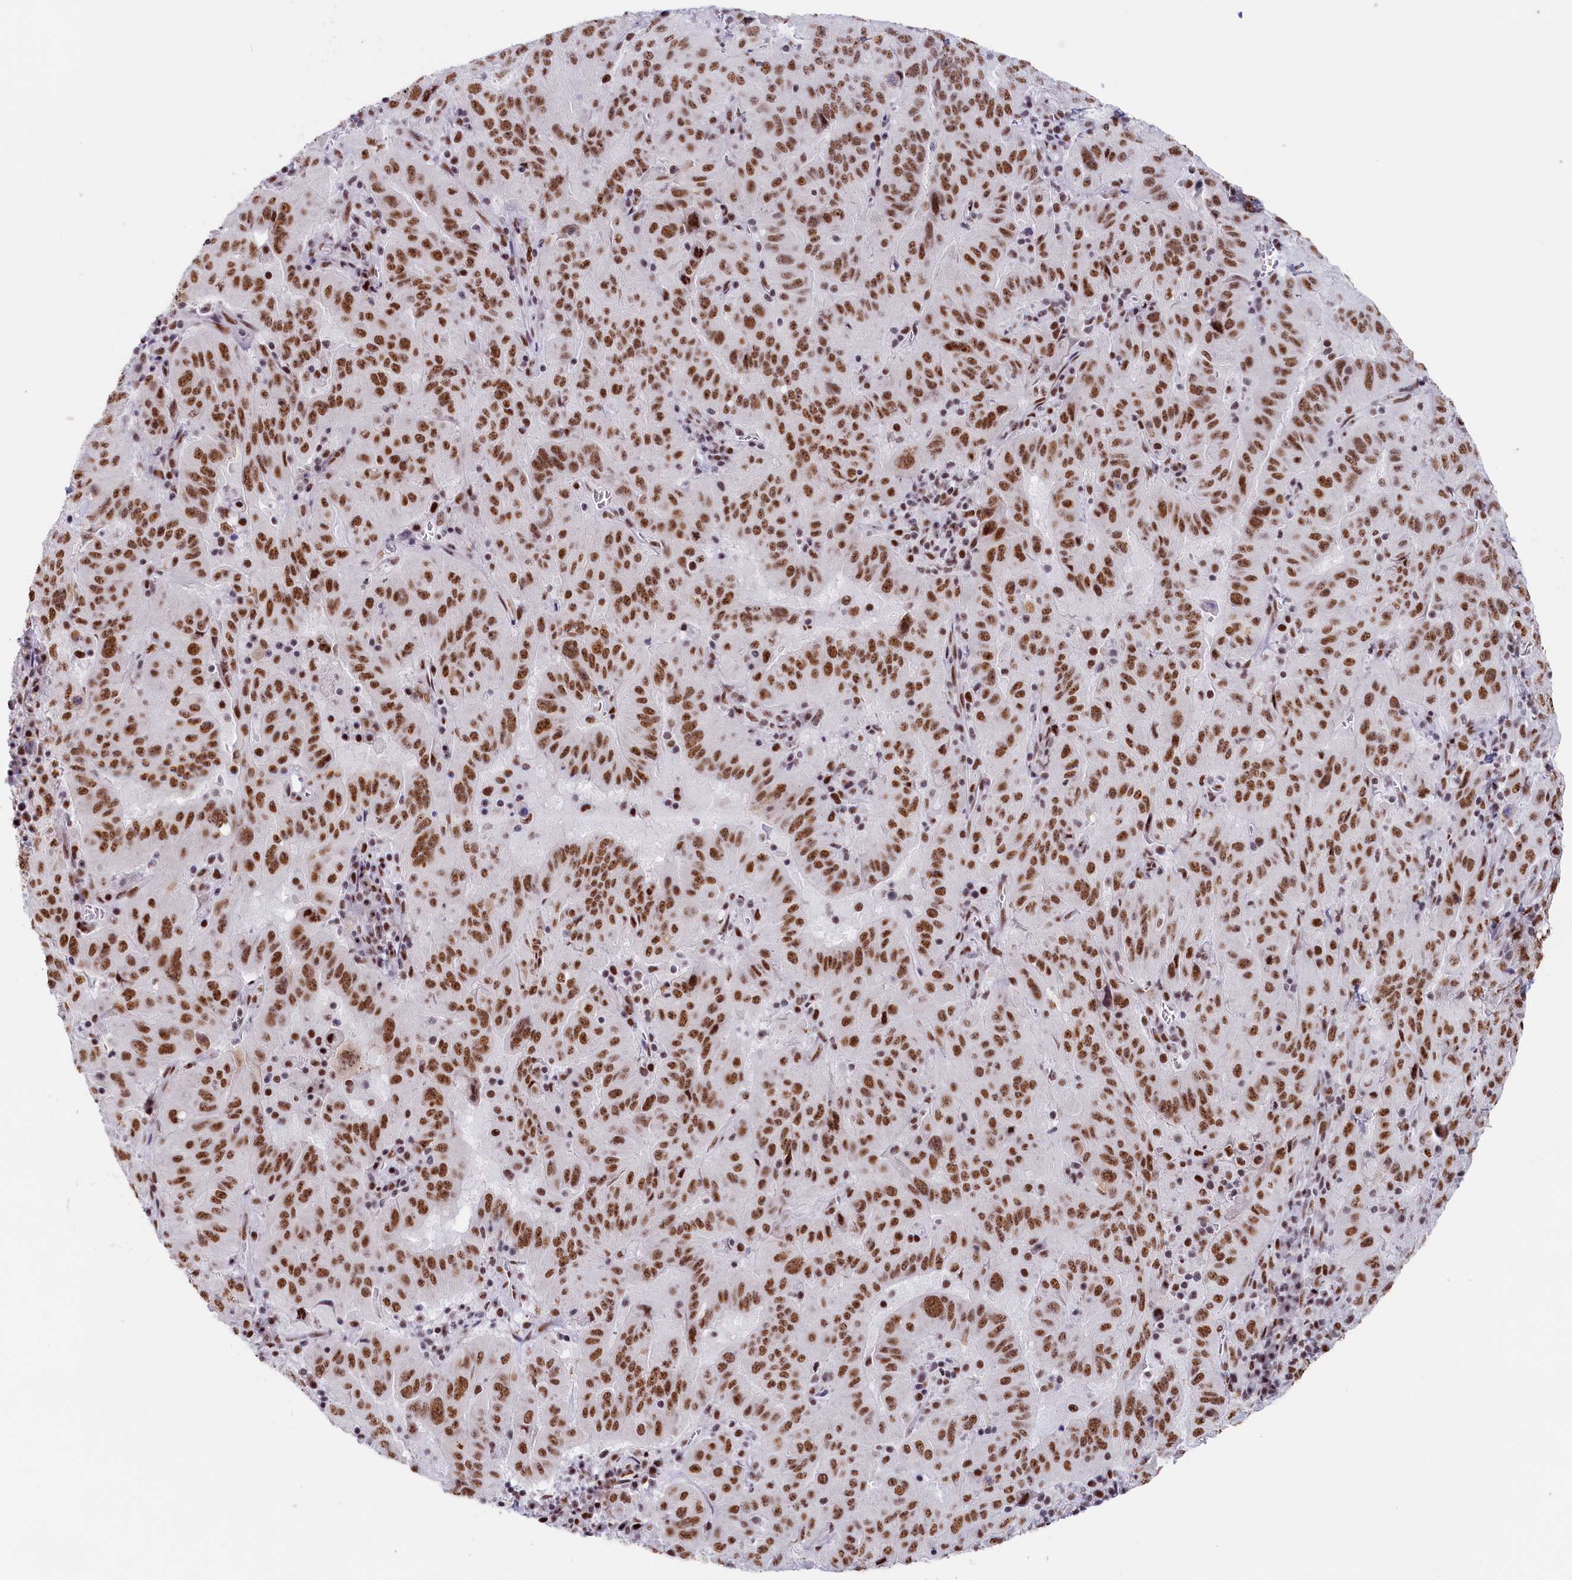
{"staining": {"intensity": "moderate", "quantity": ">75%", "location": "nuclear"}, "tissue": "pancreatic cancer", "cell_type": "Tumor cells", "image_type": "cancer", "snomed": [{"axis": "morphology", "description": "Adenocarcinoma, NOS"}, {"axis": "topography", "description": "Pancreas"}], "caption": "This is an image of immunohistochemistry staining of pancreatic cancer, which shows moderate positivity in the nuclear of tumor cells.", "gene": "SNRNP70", "patient": {"sex": "male", "age": 63}}